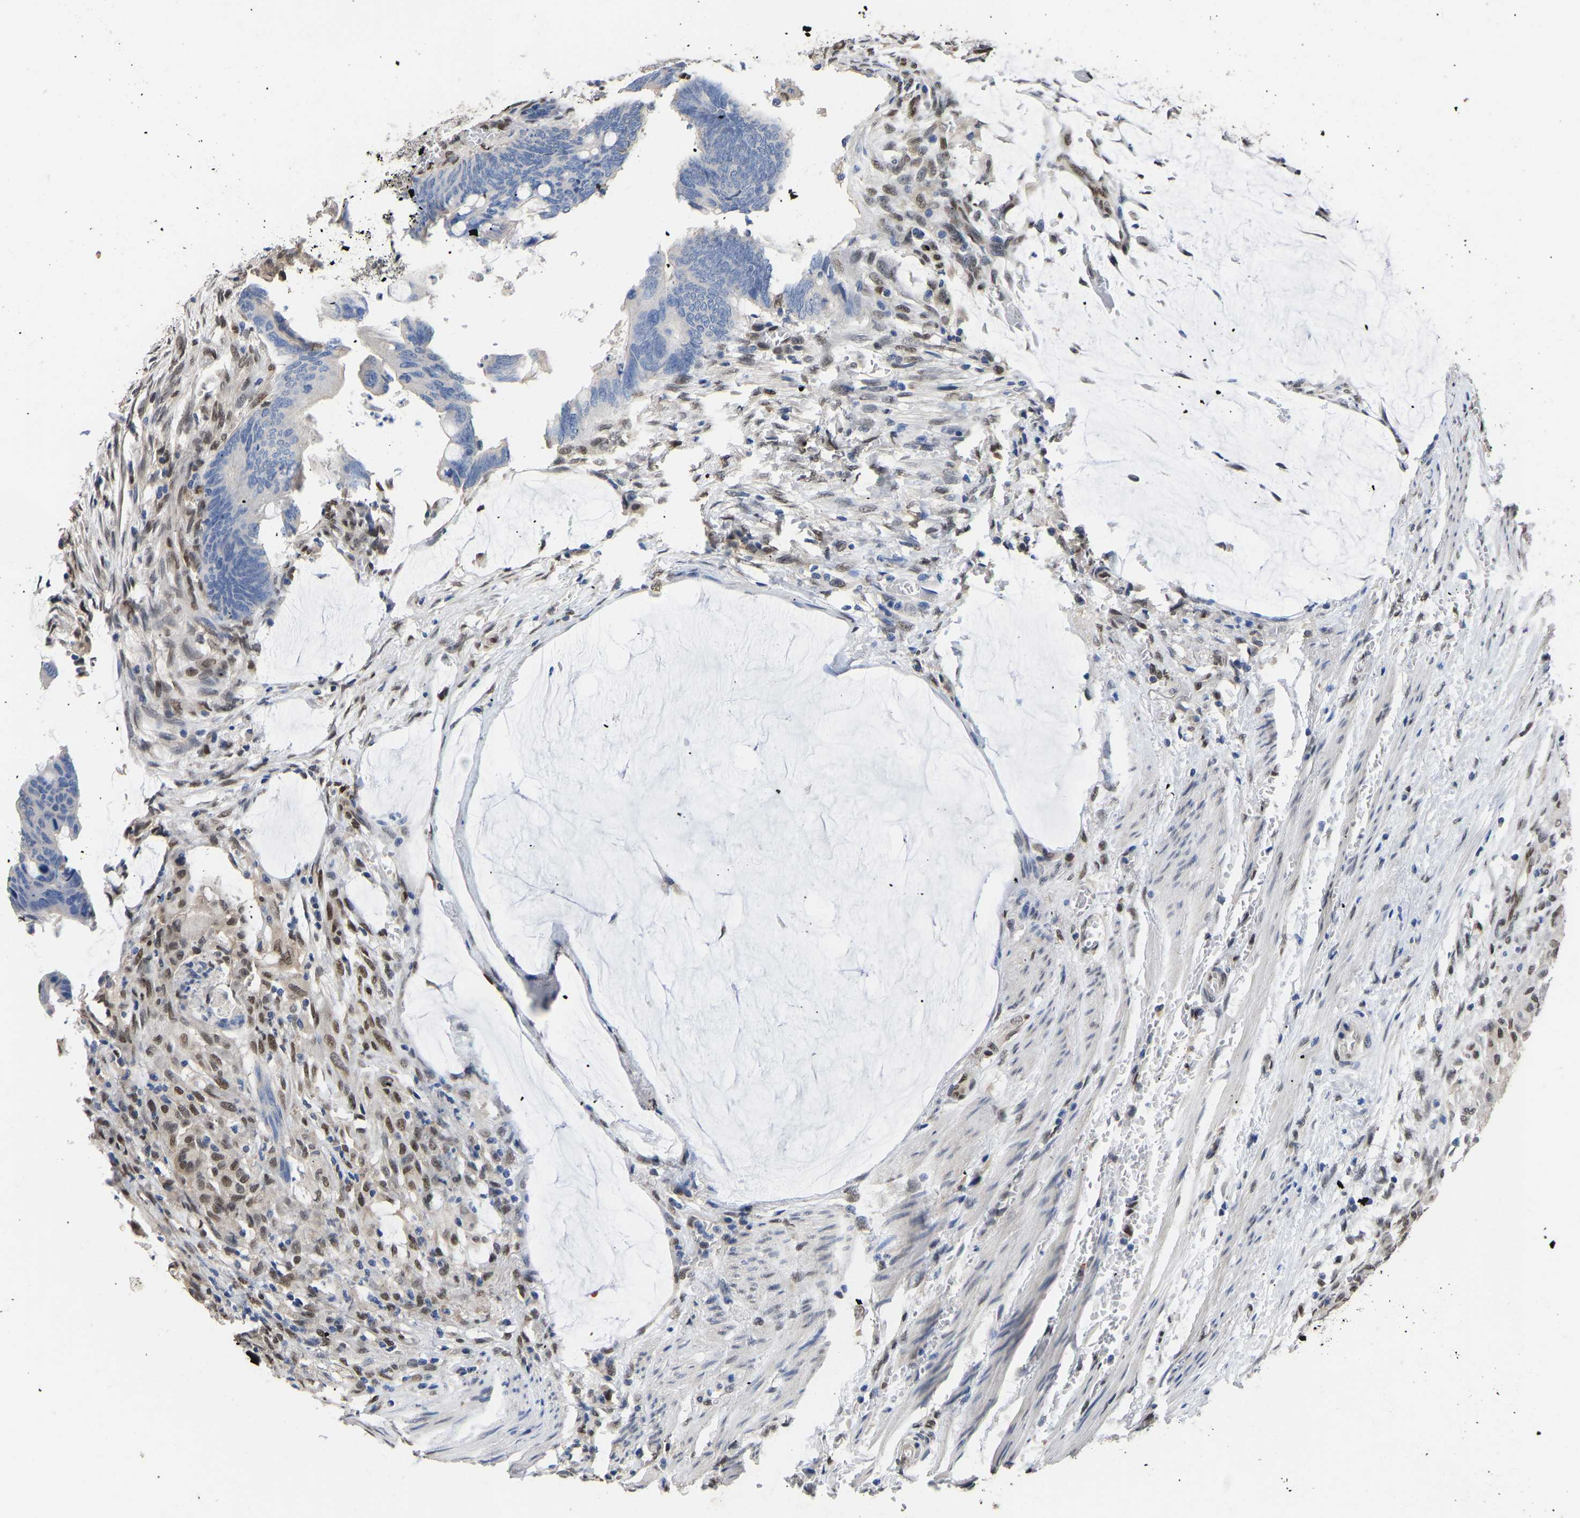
{"staining": {"intensity": "negative", "quantity": "none", "location": "none"}, "tissue": "colorectal cancer", "cell_type": "Tumor cells", "image_type": "cancer", "snomed": [{"axis": "morphology", "description": "Normal tissue, NOS"}, {"axis": "morphology", "description": "Adenocarcinoma, NOS"}, {"axis": "topography", "description": "Rectum"}, {"axis": "topography", "description": "Peripheral nerve tissue"}], "caption": "Immunohistochemical staining of human colorectal adenocarcinoma displays no significant expression in tumor cells.", "gene": "QKI", "patient": {"sex": "male", "age": 92}}